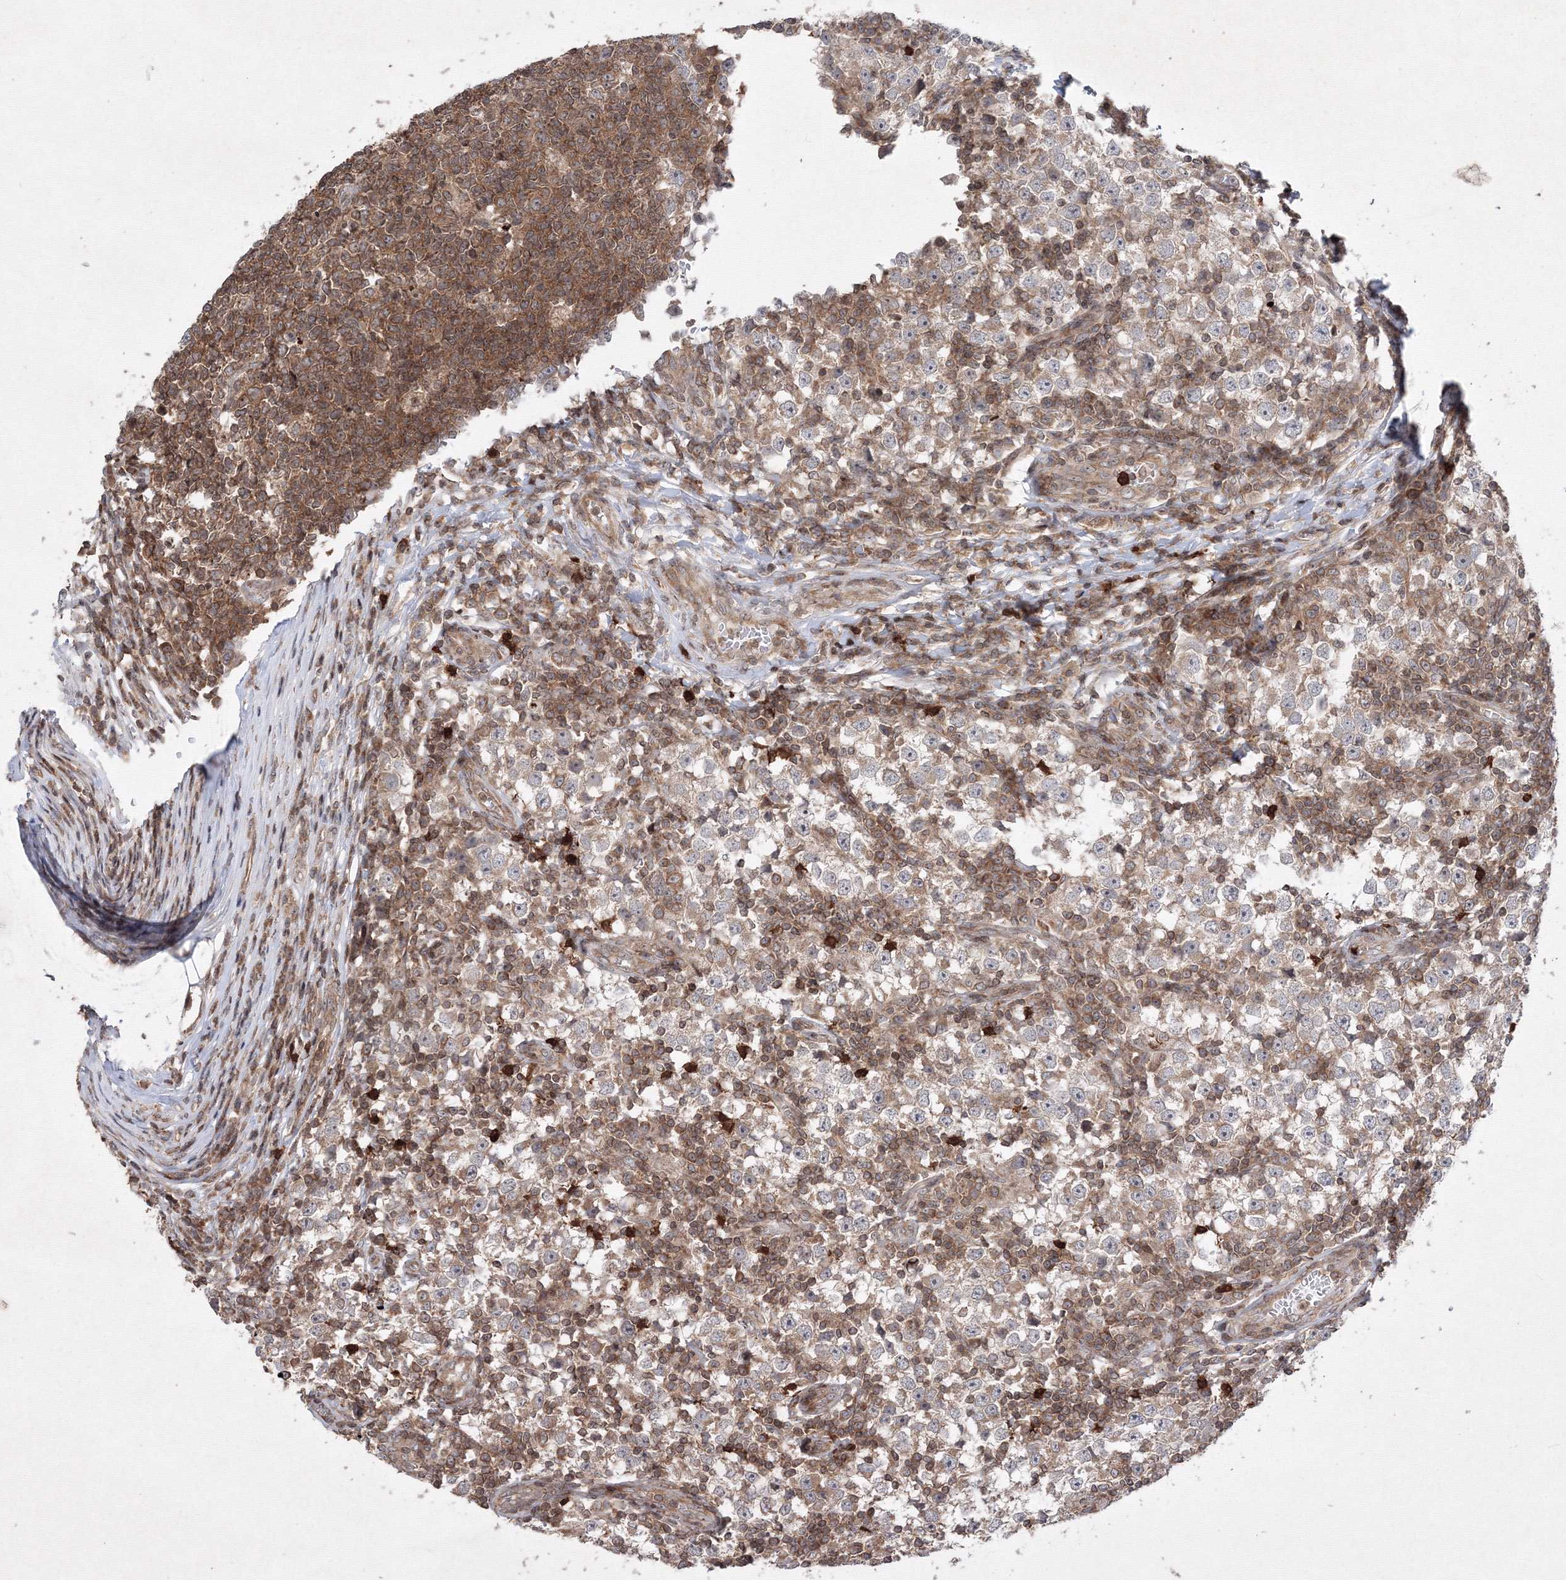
{"staining": {"intensity": "weak", "quantity": ">75%", "location": "cytoplasmic/membranous"}, "tissue": "testis cancer", "cell_type": "Tumor cells", "image_type": "cancer", "snomed": [{"axis": "morphology", "description": "Seminoma, NOS"}, {"axis": "topography", "description": "Testis"}], "caption": "Human testis cancer stained with a protein marker exhibits weak staining in tumor cells.", "gene": "MKRN2", "patient": {"sex": "male", "age": 65}}